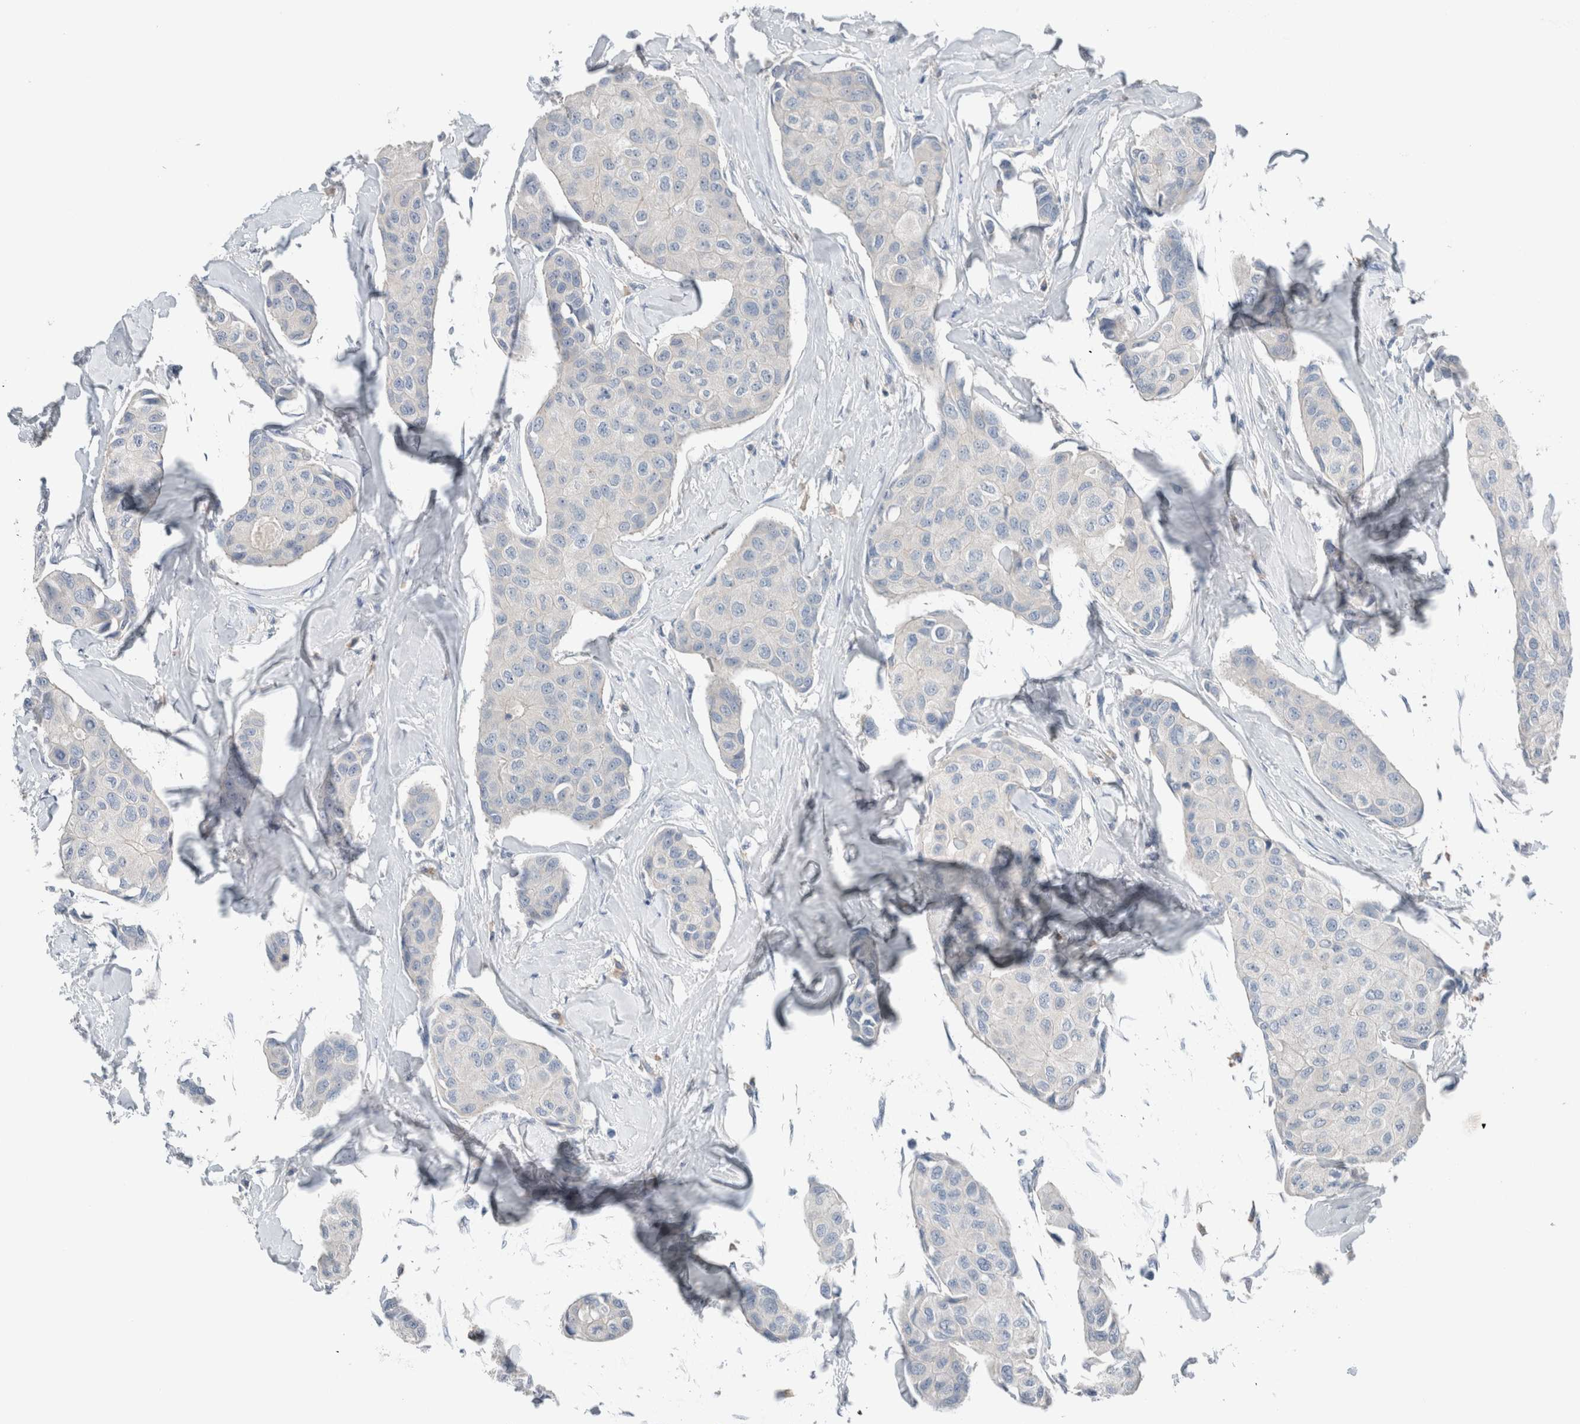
{"staining": {"intensity": "negative", "quantity": "none", "location": "none"}, "tissue": "breast cancer", "cell_type": "Tumor cells", "image_type": "cancer", "snomed": [{"axis": "morphology", "description": "Duct carcinoma"}, {"axis": "topography", "description": "Breast"}], "caption": "Immunohistochemistry of breast cancer (invasive ductal carcinoma) exhibits no staining in tumor cells. (DAB (3,3'-diaminobenzidine) IHC visualized using brightfield microscopy, high magnification).", "gene": "DUOX1", "patient": {"sex": "female", "age": 80}}